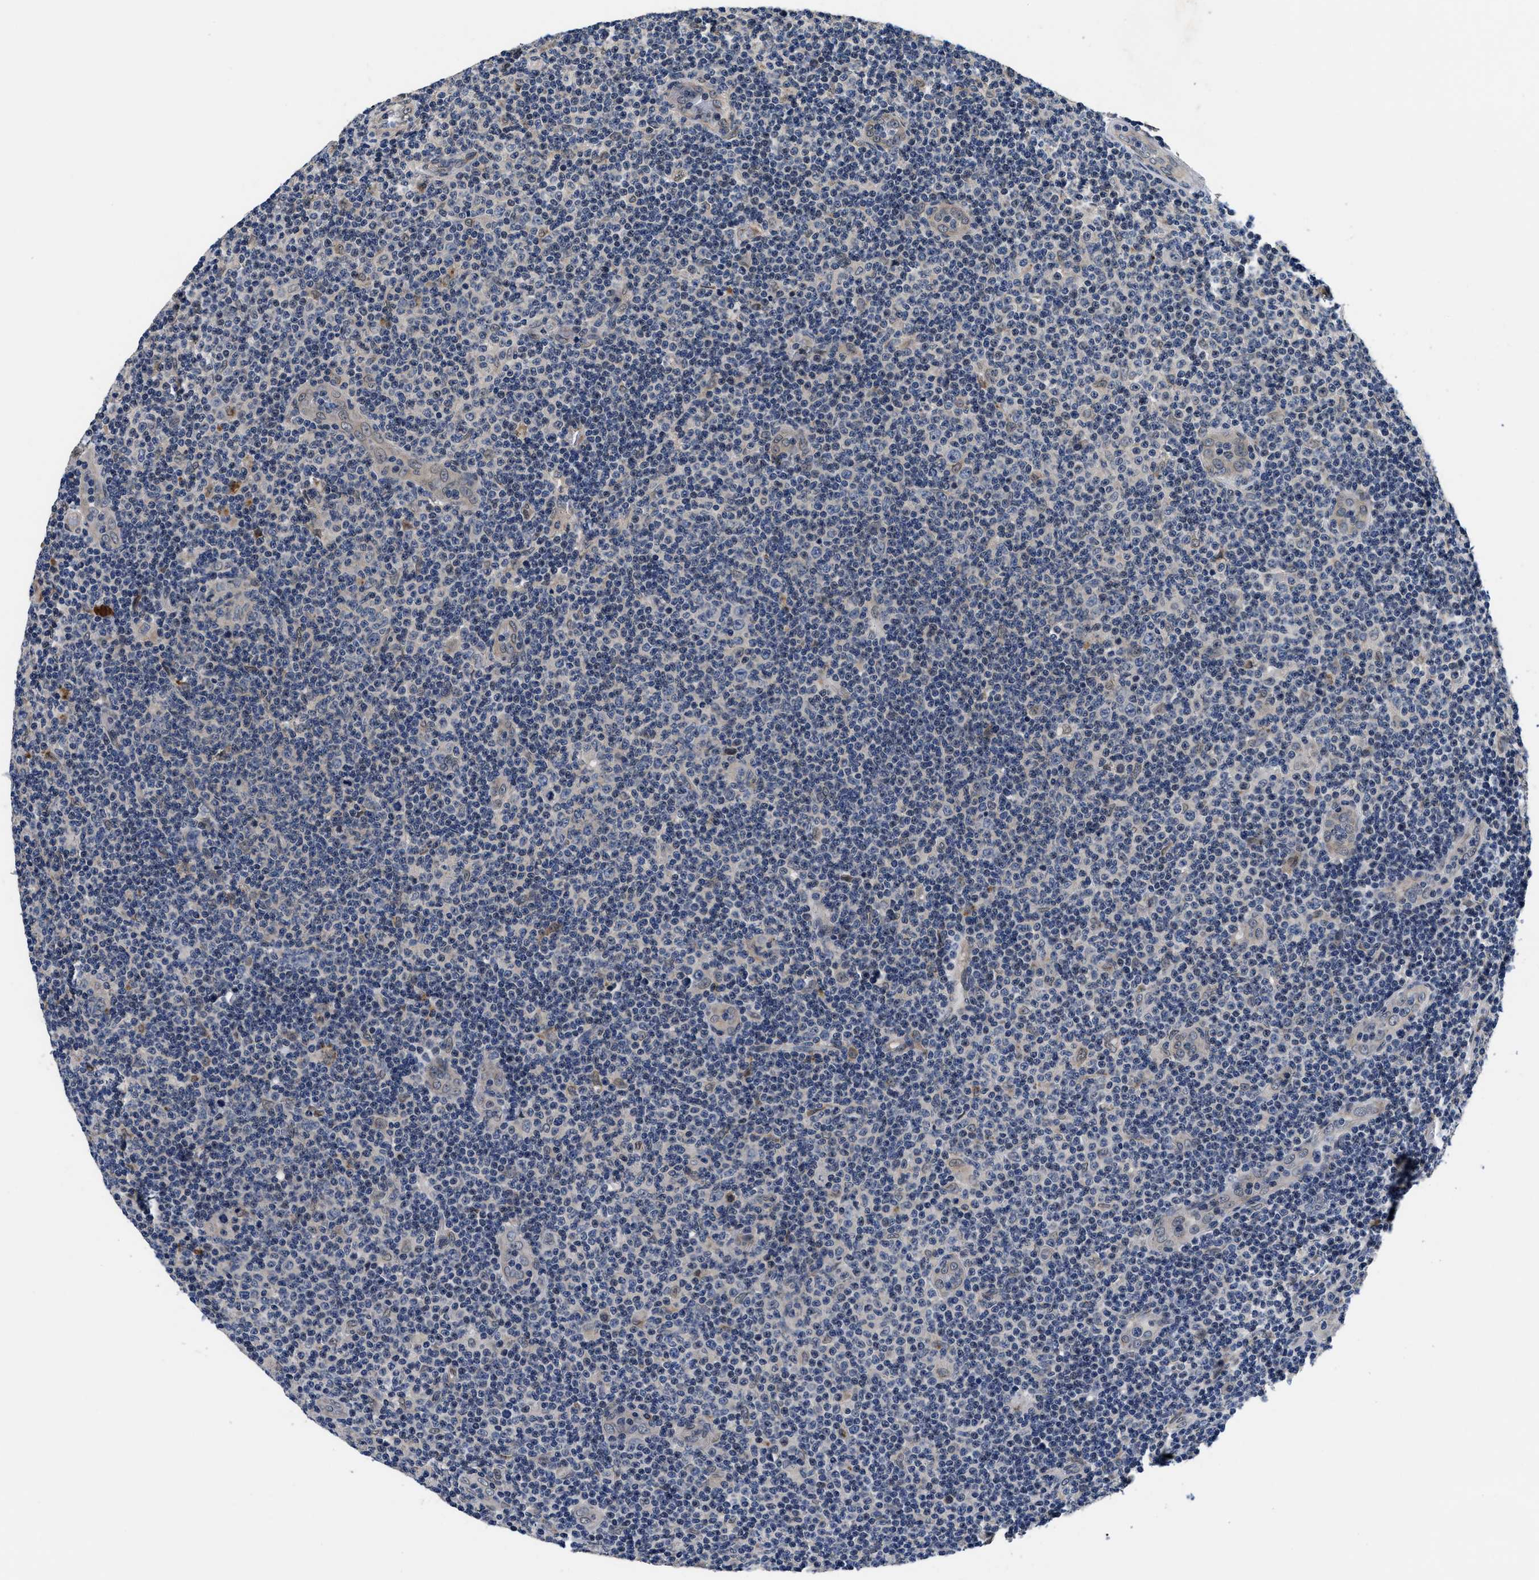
{"staining": {"intensity": "negative", "quantity": "none", "location": "none"}, "tissue": "lymphoma", "cell_type": "Tumor cells", "image_type": "cancer", "snomed": [{"axis": "morphology", "description": "Malignant lymphoma, non-Hodgkin's type, Low grade"}, {"axis": "topography", "description": "Lymph node"}], "caption": "Micrograph shows no significant protein staining in tumor cells of lymphoma.", "gene": "SNX10", "patient": {"sex": "male", "age": 83}}